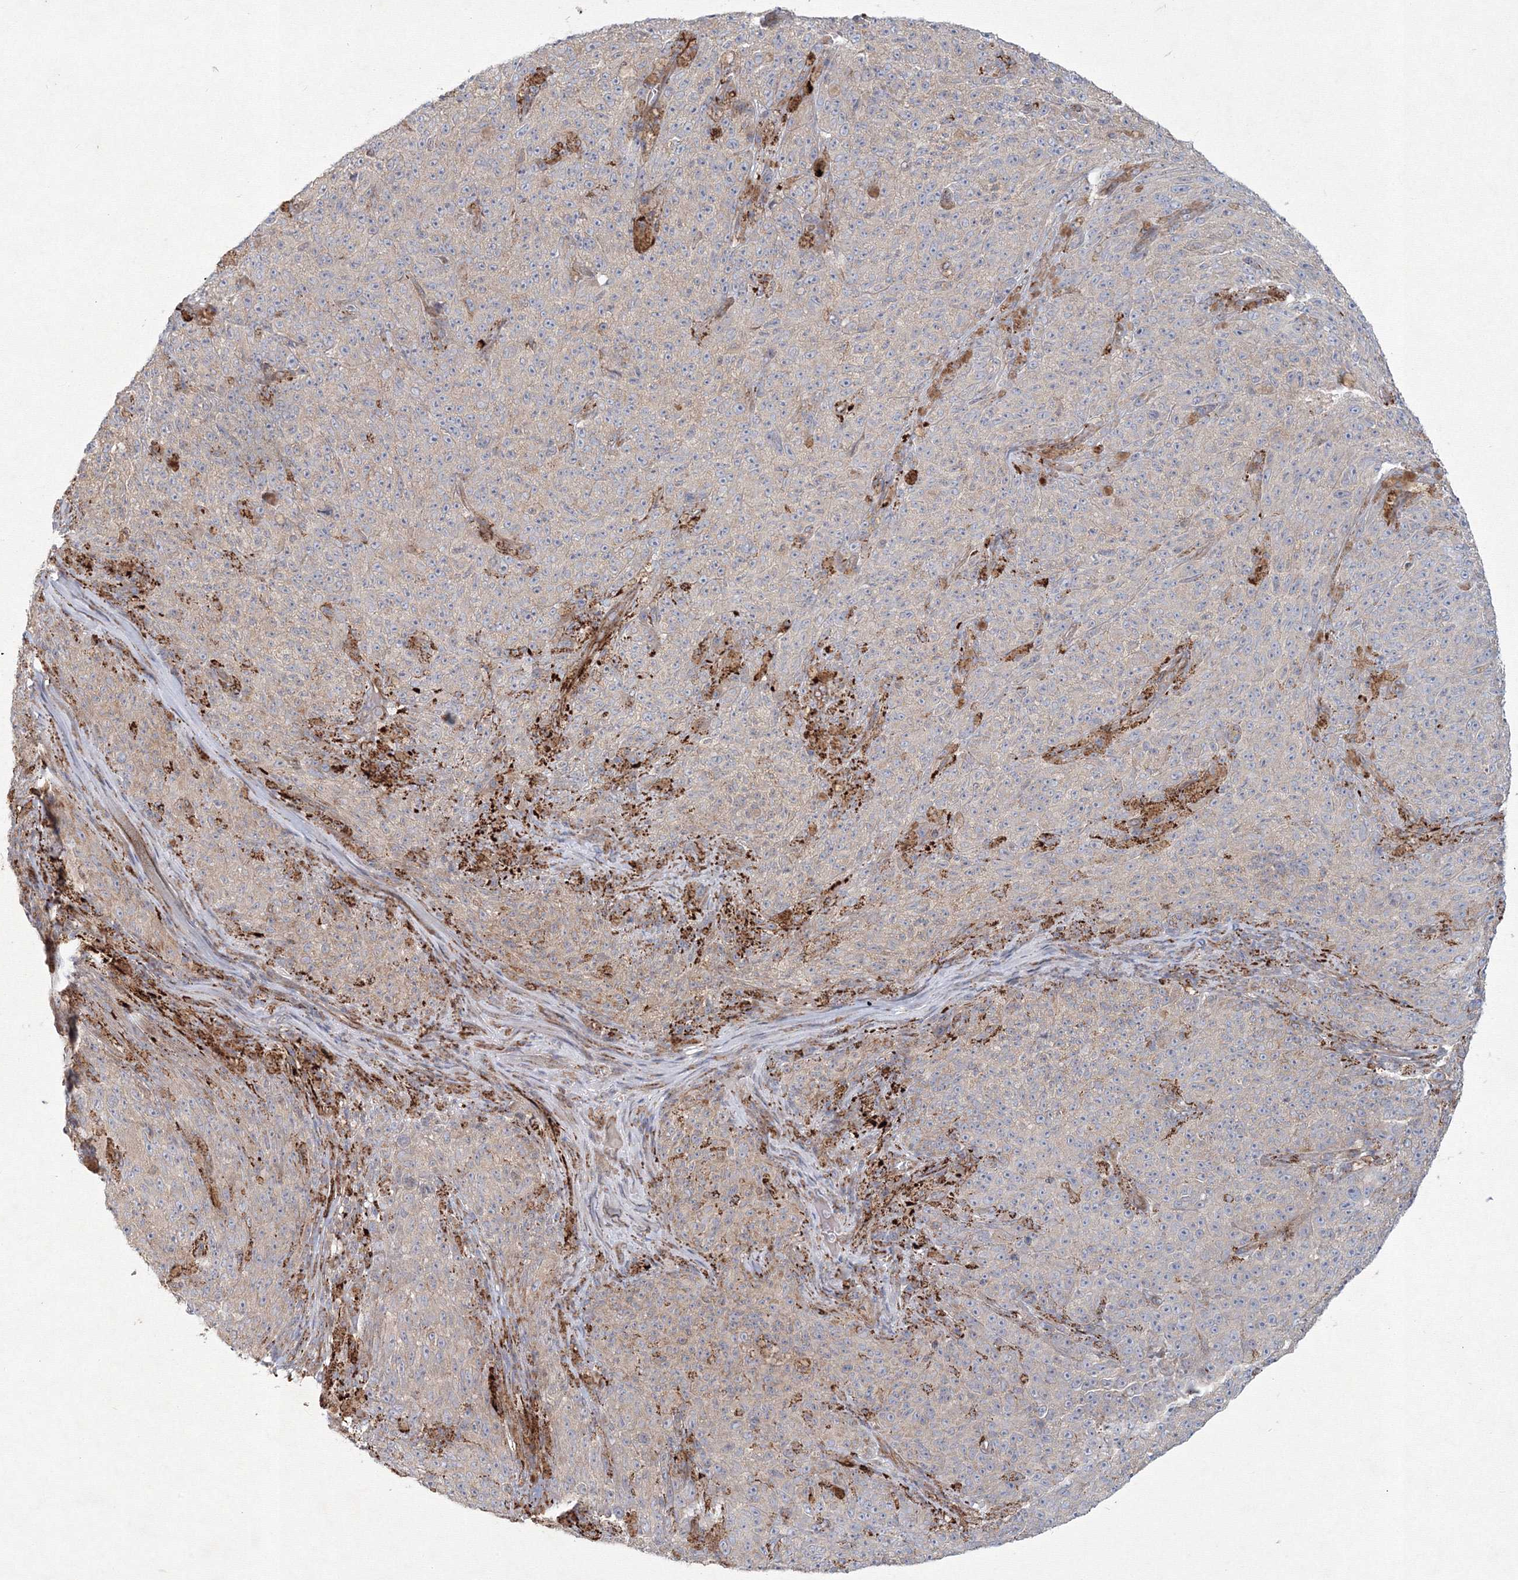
{"staining": {"intensity": "weak", "quantity": "<25%", "location": "cytoplasmic/membranous"}, "tissue": "melanoma", "cell_type": "Tumor cells", "image_type": "cancer", "snomed": [{"axis": "morphology", "description": "Malignant melanoma, NOS"}, {"axis": "topography", "description": "Skin"}], "caption": "The photomicrograph reveals no staining of tumor cells in melanoma.", "gene": "WDR49", "patient": {"sex": "female", "age": 82}}